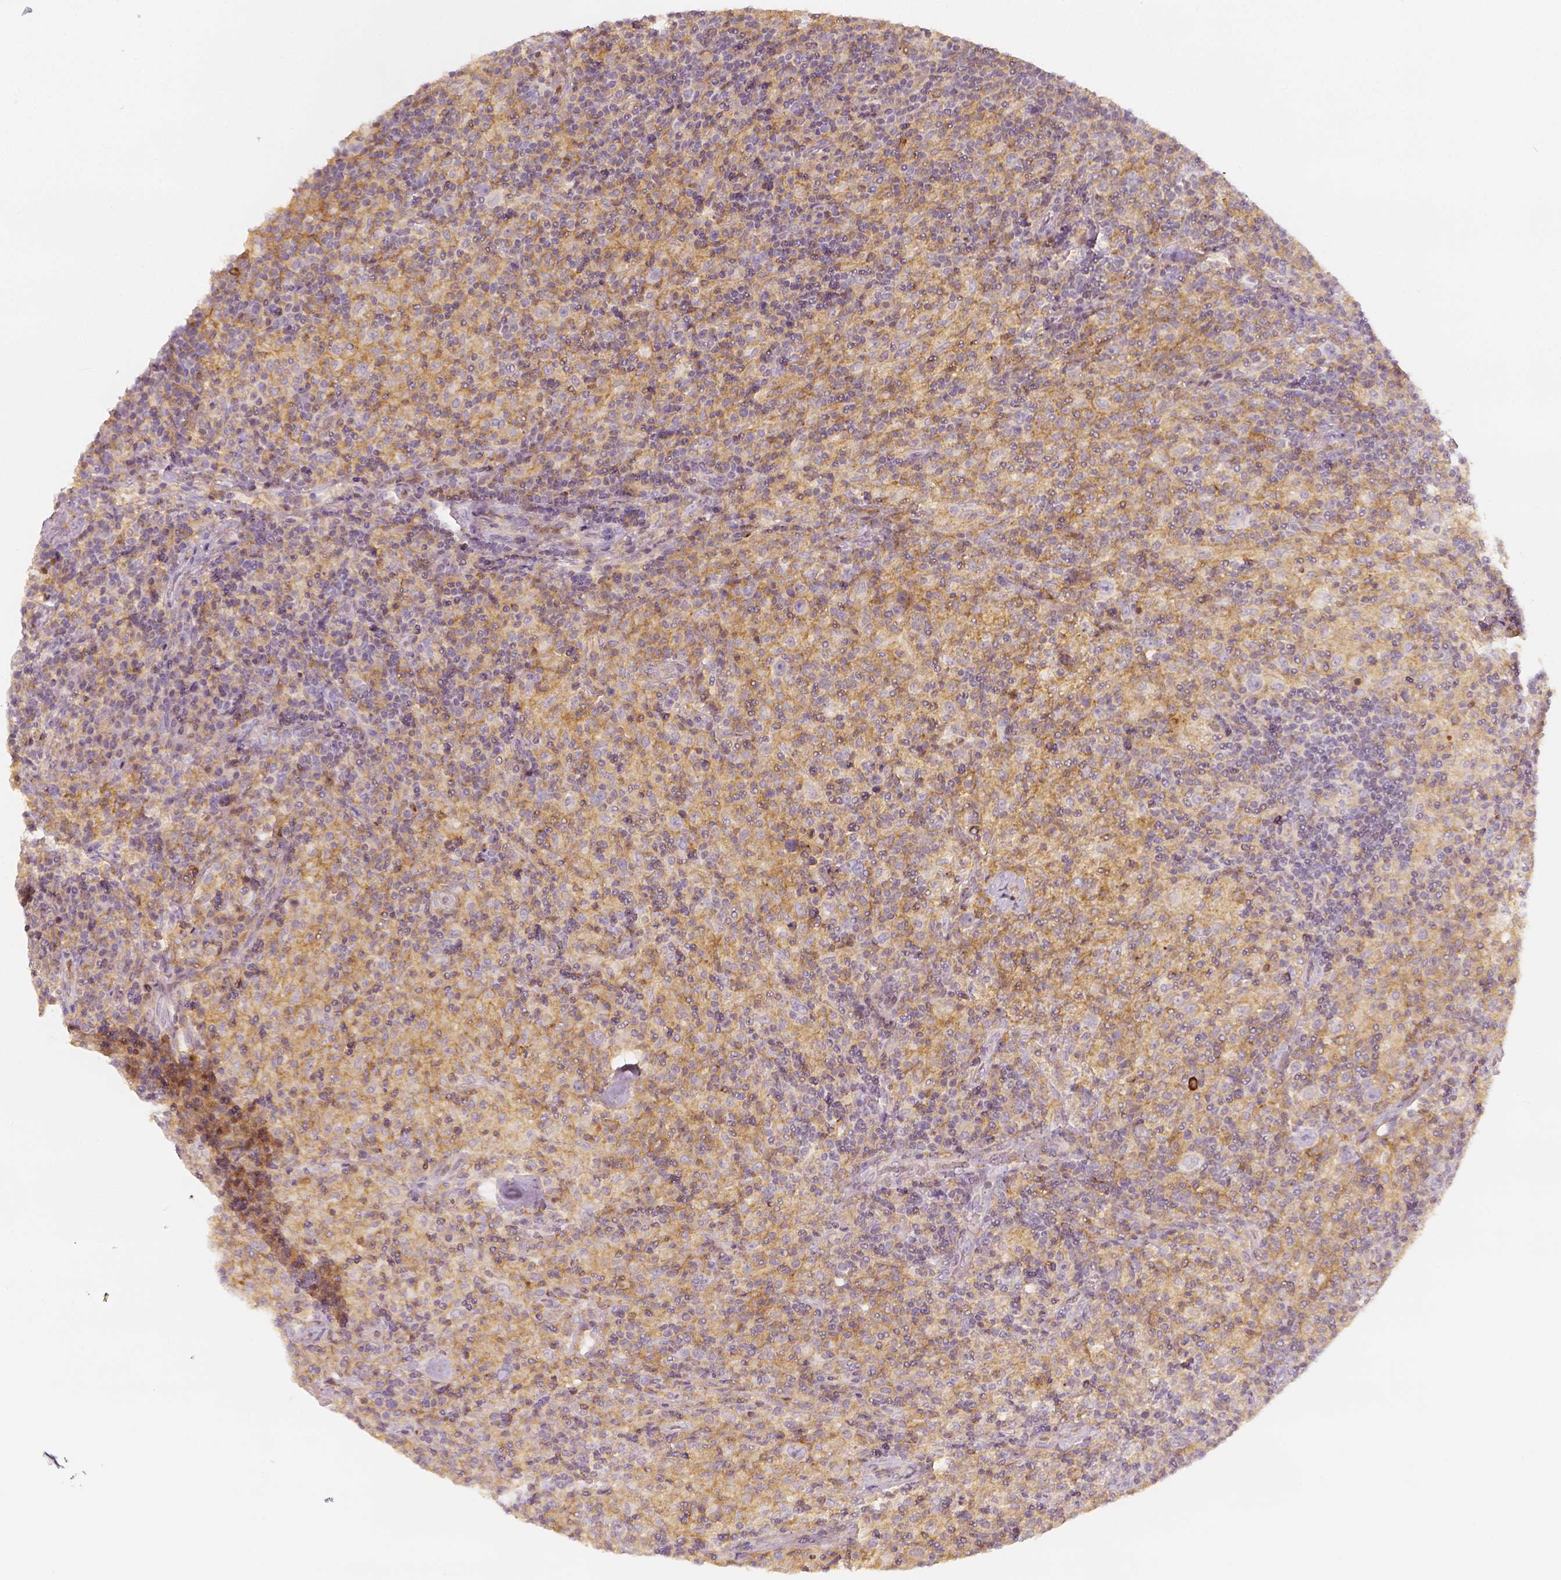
{"staining": {"intensity": "moderate", "quantity": ">75%", "location": "cytoplasmic/membranous"}, "tissue": "lymphoma", "cell_type": "Tumor cells", "image_type": "cancer", "snomed": [{"axis": "morphology", "description": "Hodgkin's disease, NOS"}, {"axis": "topography", "description": "Lymph node"}], "caption": "Hodgkin's disease tissue demonstrates moderate cytoplasmic/membranous expression in approximately >75% of tumor cells The protein is stained brown, and the nuclei are stained in blue (DAB IHC with brightfield microscopy, high magnification).", "gene": "PTPRJ", "patient": {"sex": "male", "age": 70}}